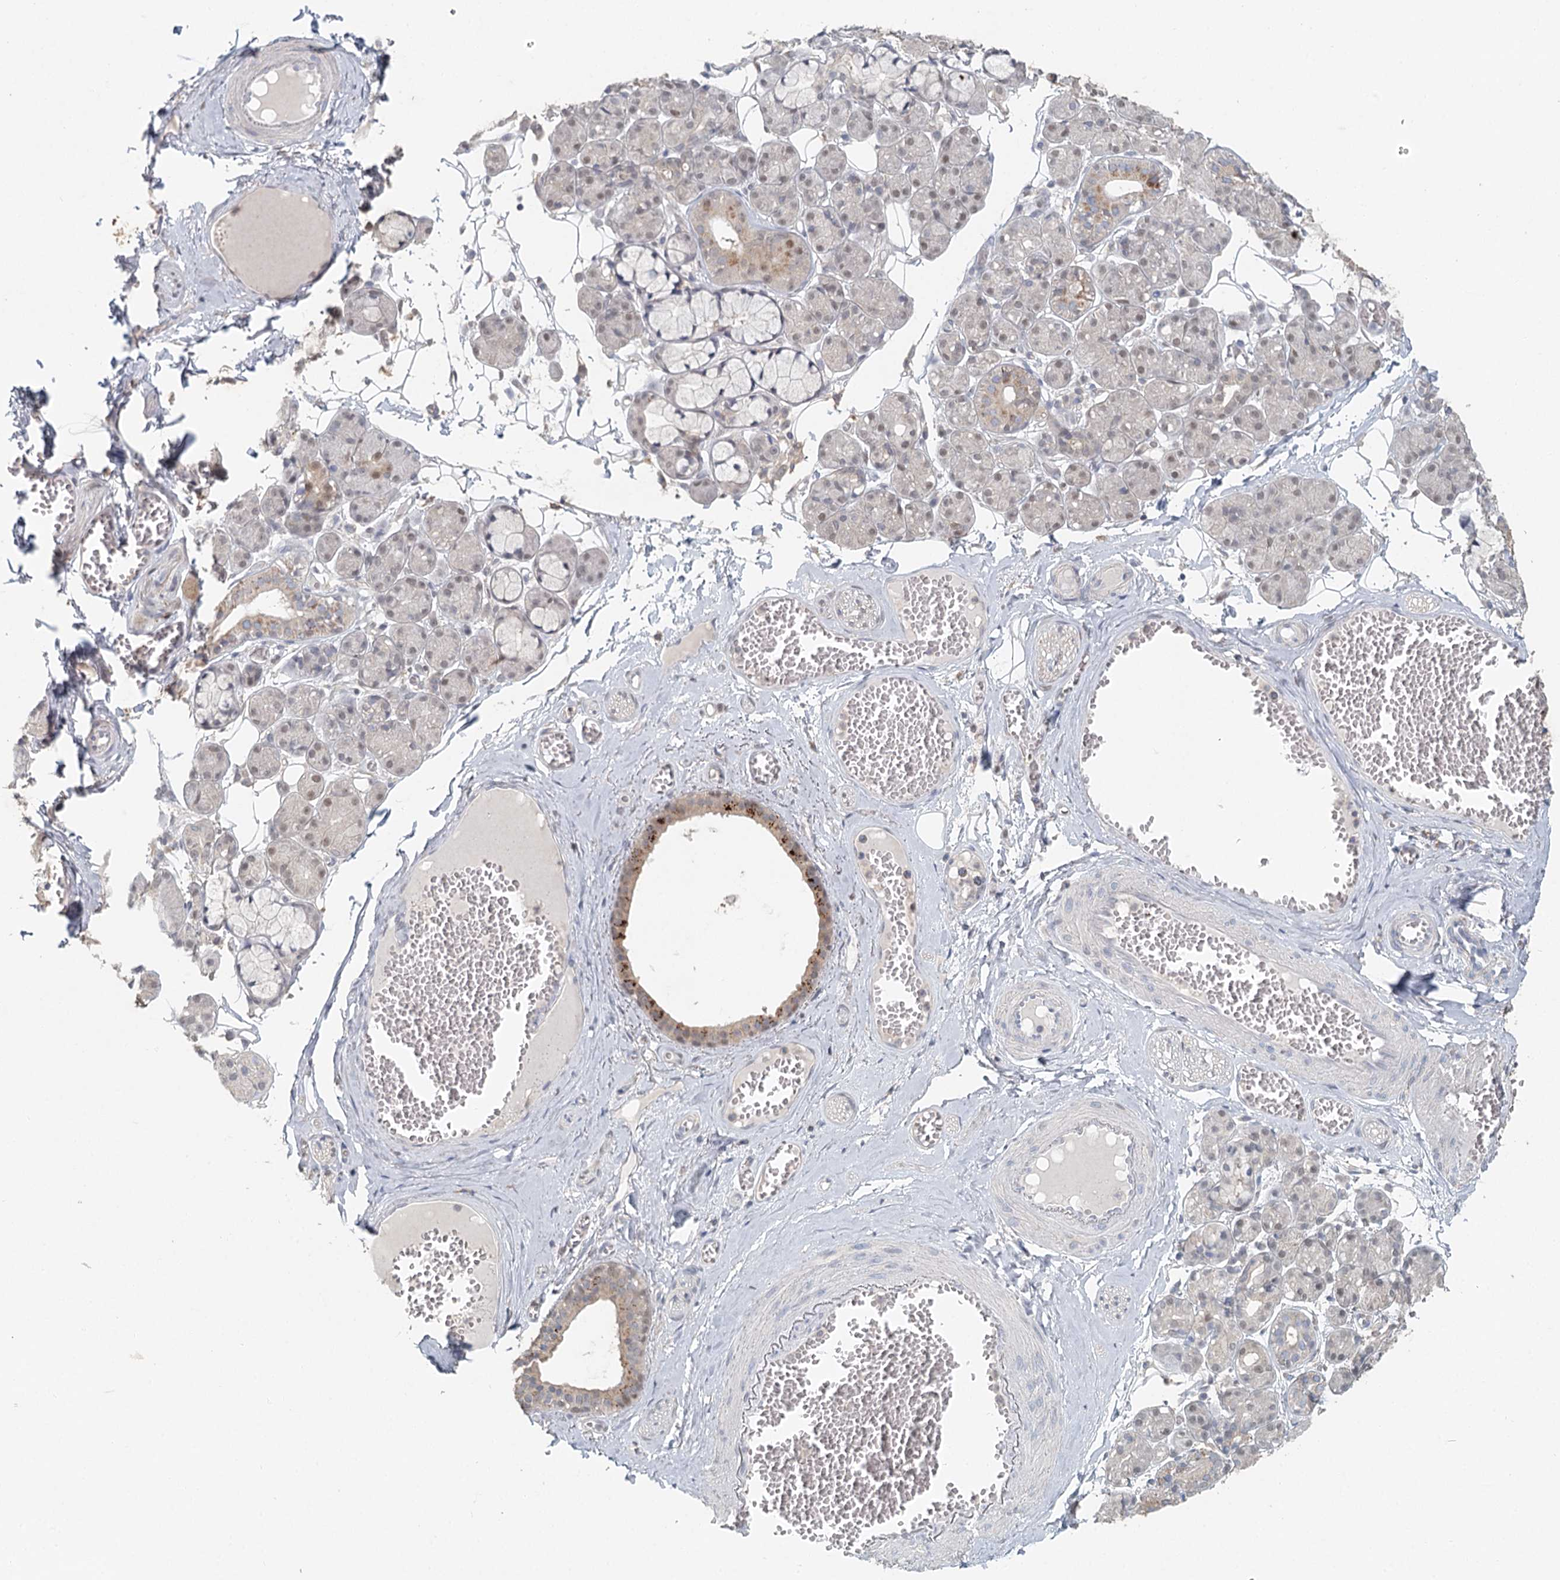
{"staining": {"intensity": "weak", "quantity": "<25%", "location": "nuclear"}, "tissue": "salivary gland", "cell_type": "Glandular cells", "image_type": "normal", "snomed": [{"axis": "morphology", "description": "Normal tissue, NOS"}, {"axis": "topography", "description": "Salivary gland"}], "caption": "Human salivary gland stained for a protein using immunohistochemistry demonstrates no expression in glandular cells.", "gene": "ADK", "patient": {"sex": "male", "age": 63}}